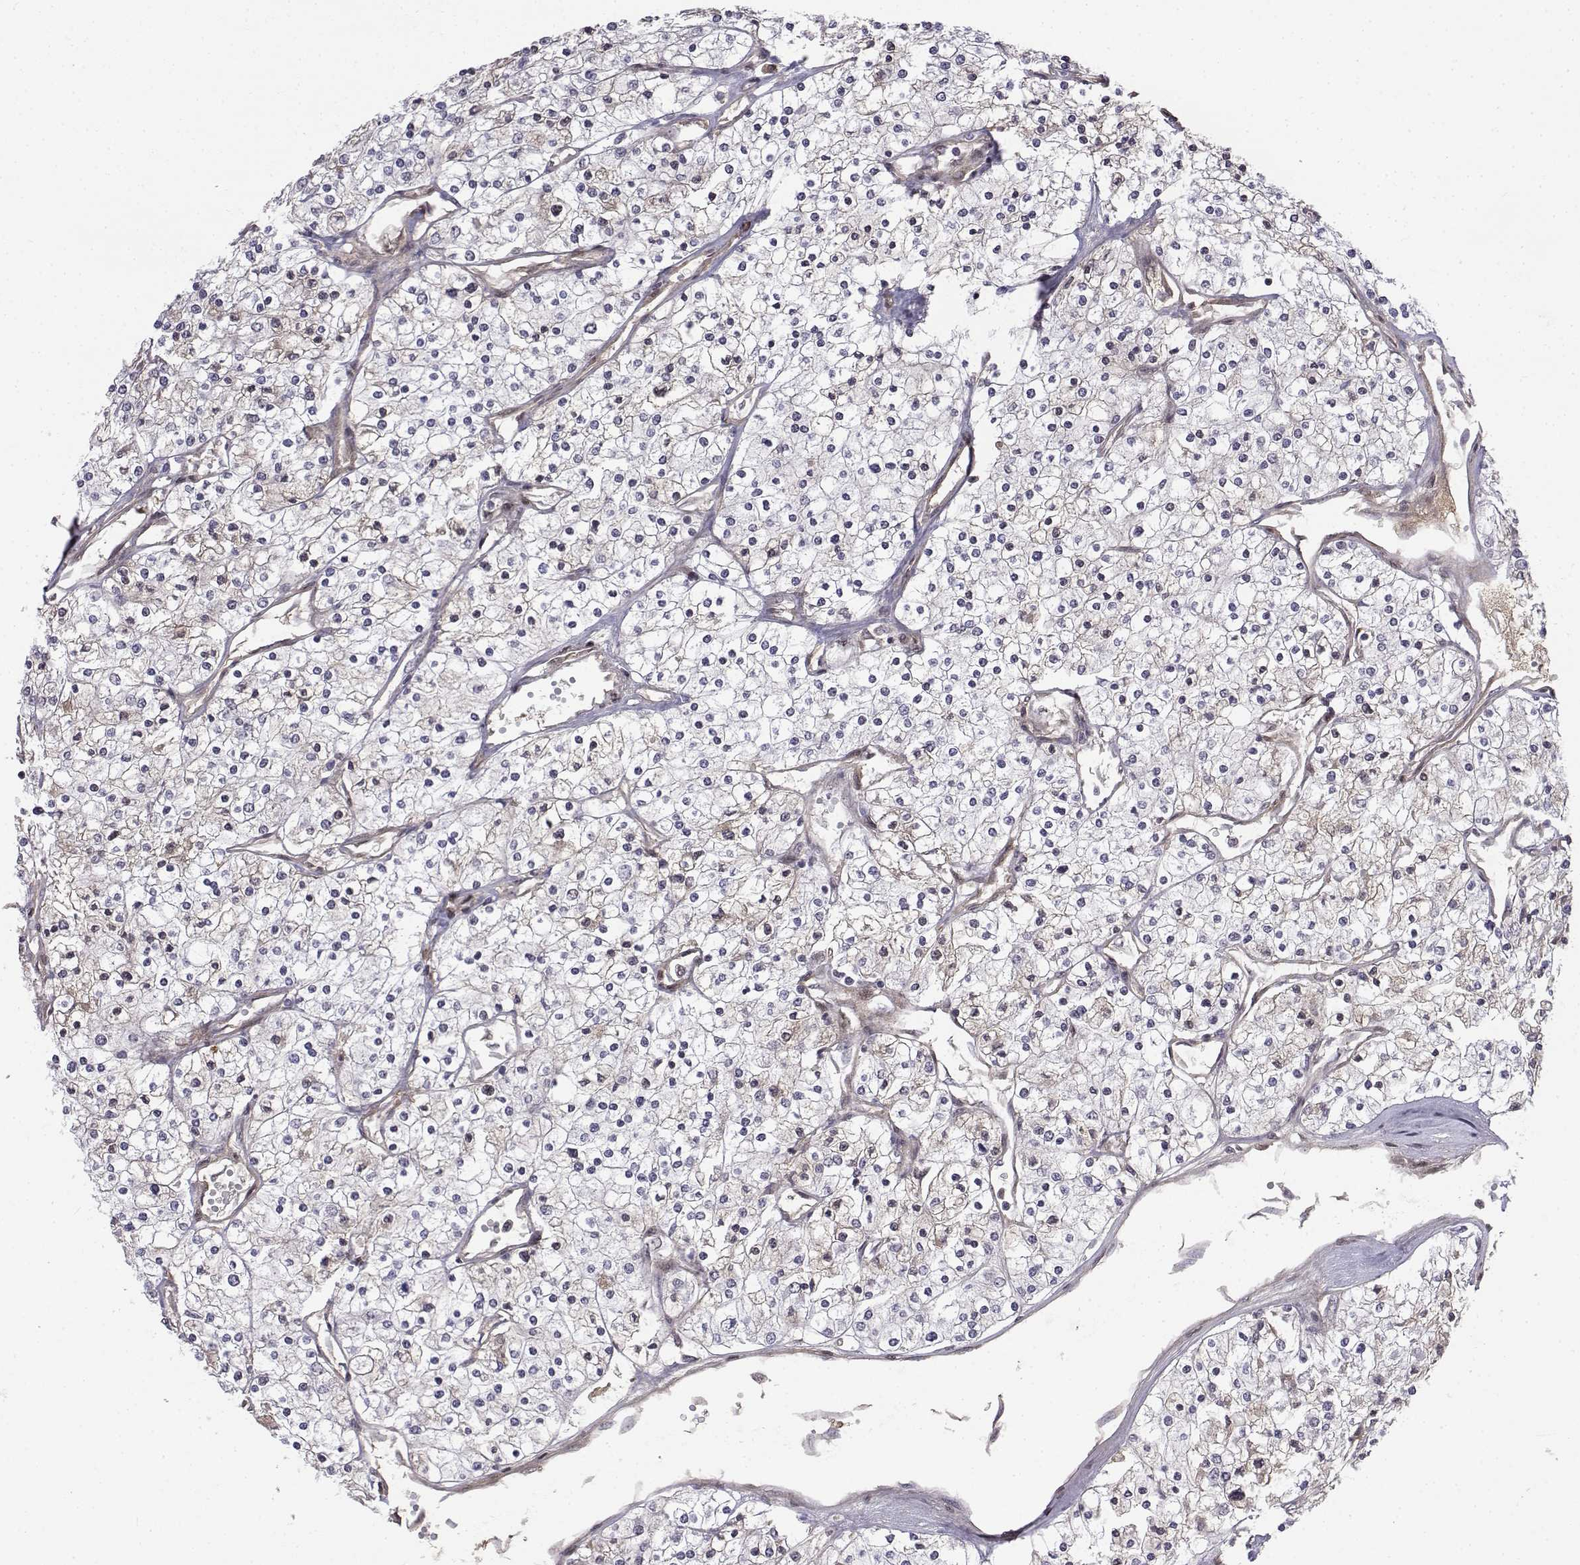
{"staining": {"intensity": "negative", "quantity": "none", "location": "none"}, "tissue": "renal cancer", "cell_type": "Tumor cells", "image_type": "cancer", "snomed": [{"axis": "morphology", "description": "Adenocarcinoma, NOS"}, {"axis": "topography", "description": "Kidney"}], "caption": "Immunohistochemical staining of renal cancer (adenocarcinoma) demonstrates no significant positivity in tumor cells.", "gene": "ITGA7", "patient": {"sex": "male", "age": 80}}